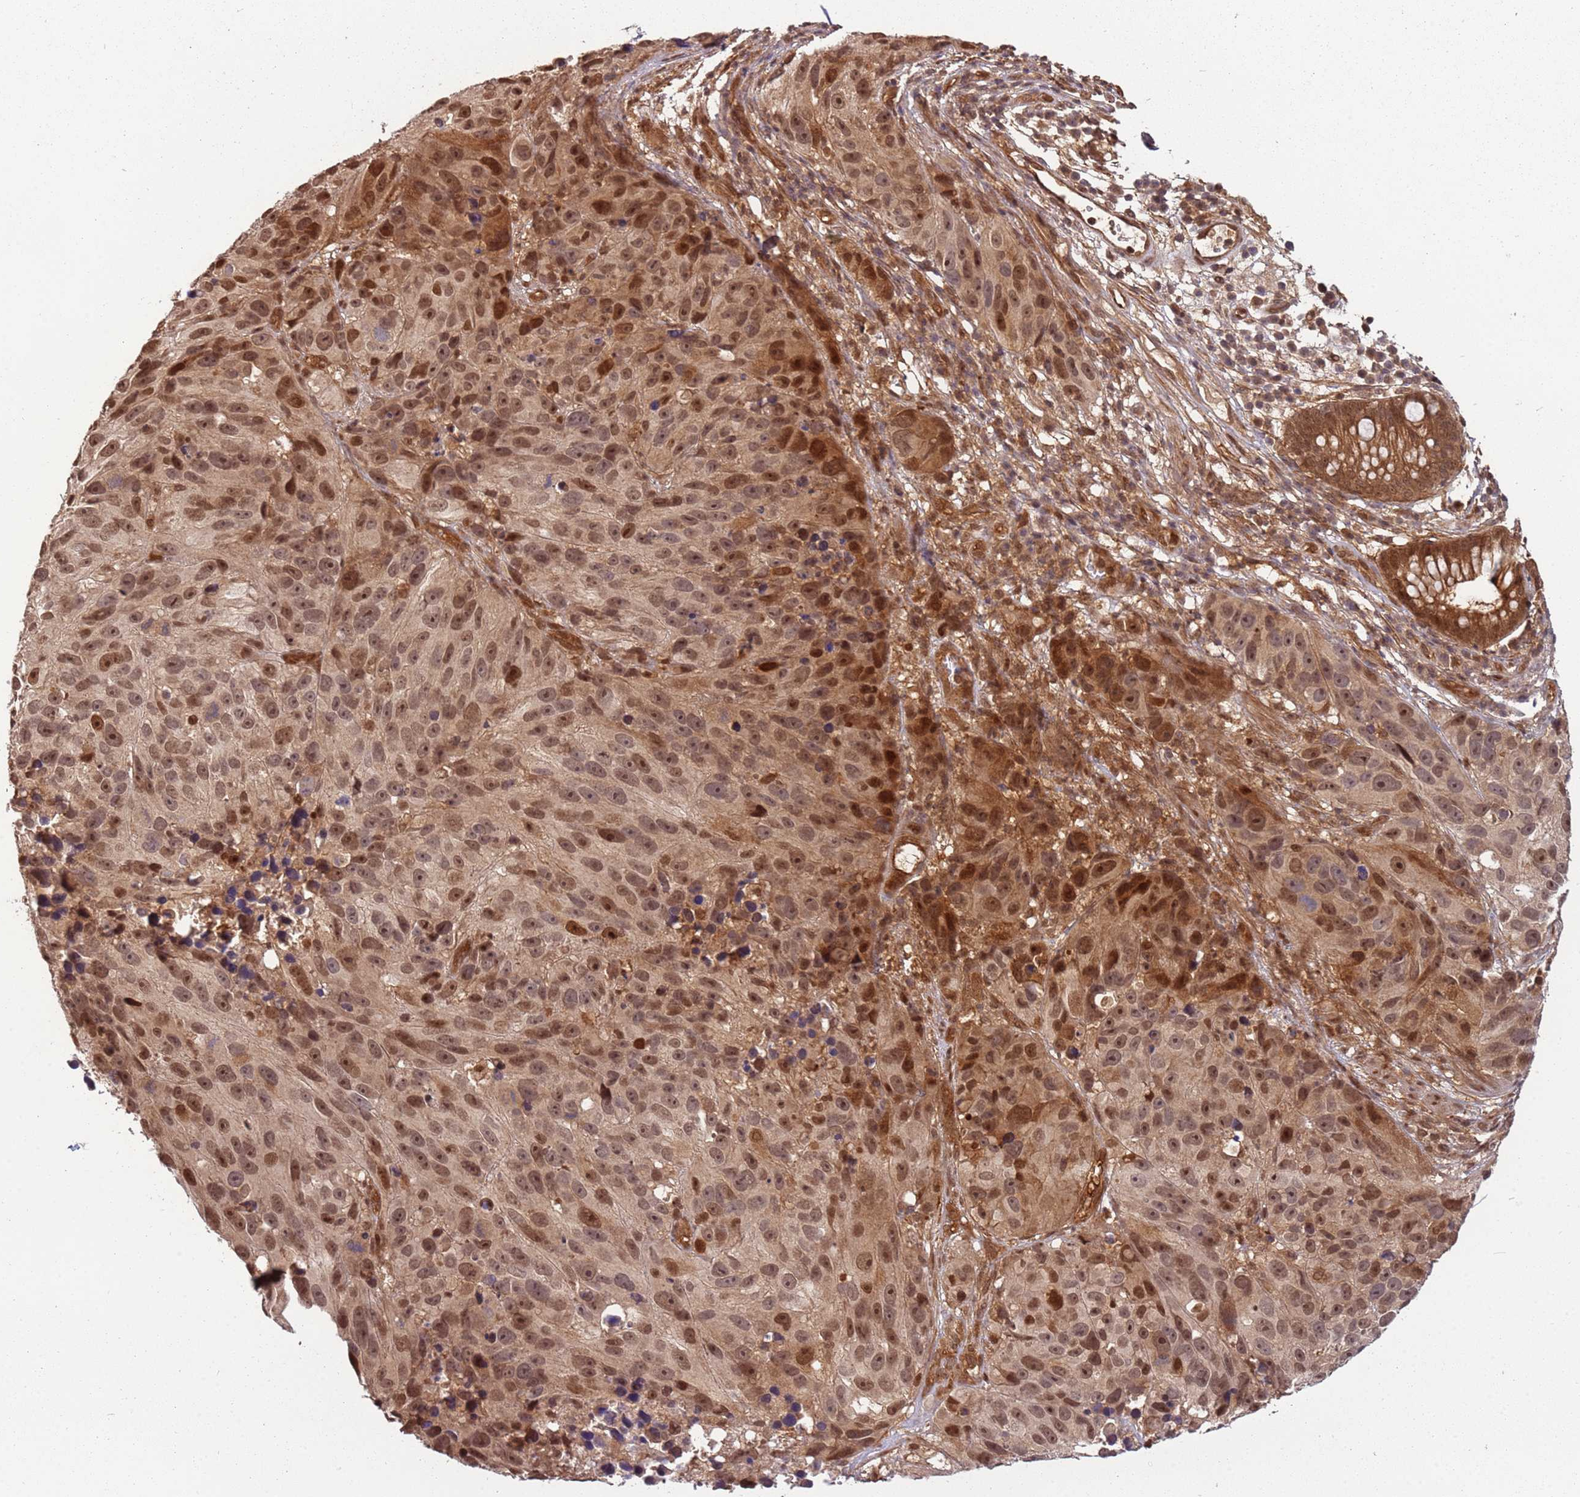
{"staining": {"intensity": "moderate", "quantity": ">75%", "location": "nuclear"}, "tissue": "melanoma", "cell_type": "Tumor cells", "image_type": "cancer", "snomed": [{"axis": "morphology", "description": "Malignant melanoma, NOS"}, {"axis": "topography", "description": "Skin"}], "caption": "A high-resolution image shows IHC staining of melanoma, which shows moderate nuclear staining in about >75% of tumor cells.", "gene": "PGLS", "patient": {"sex": "male", "age": 84}}